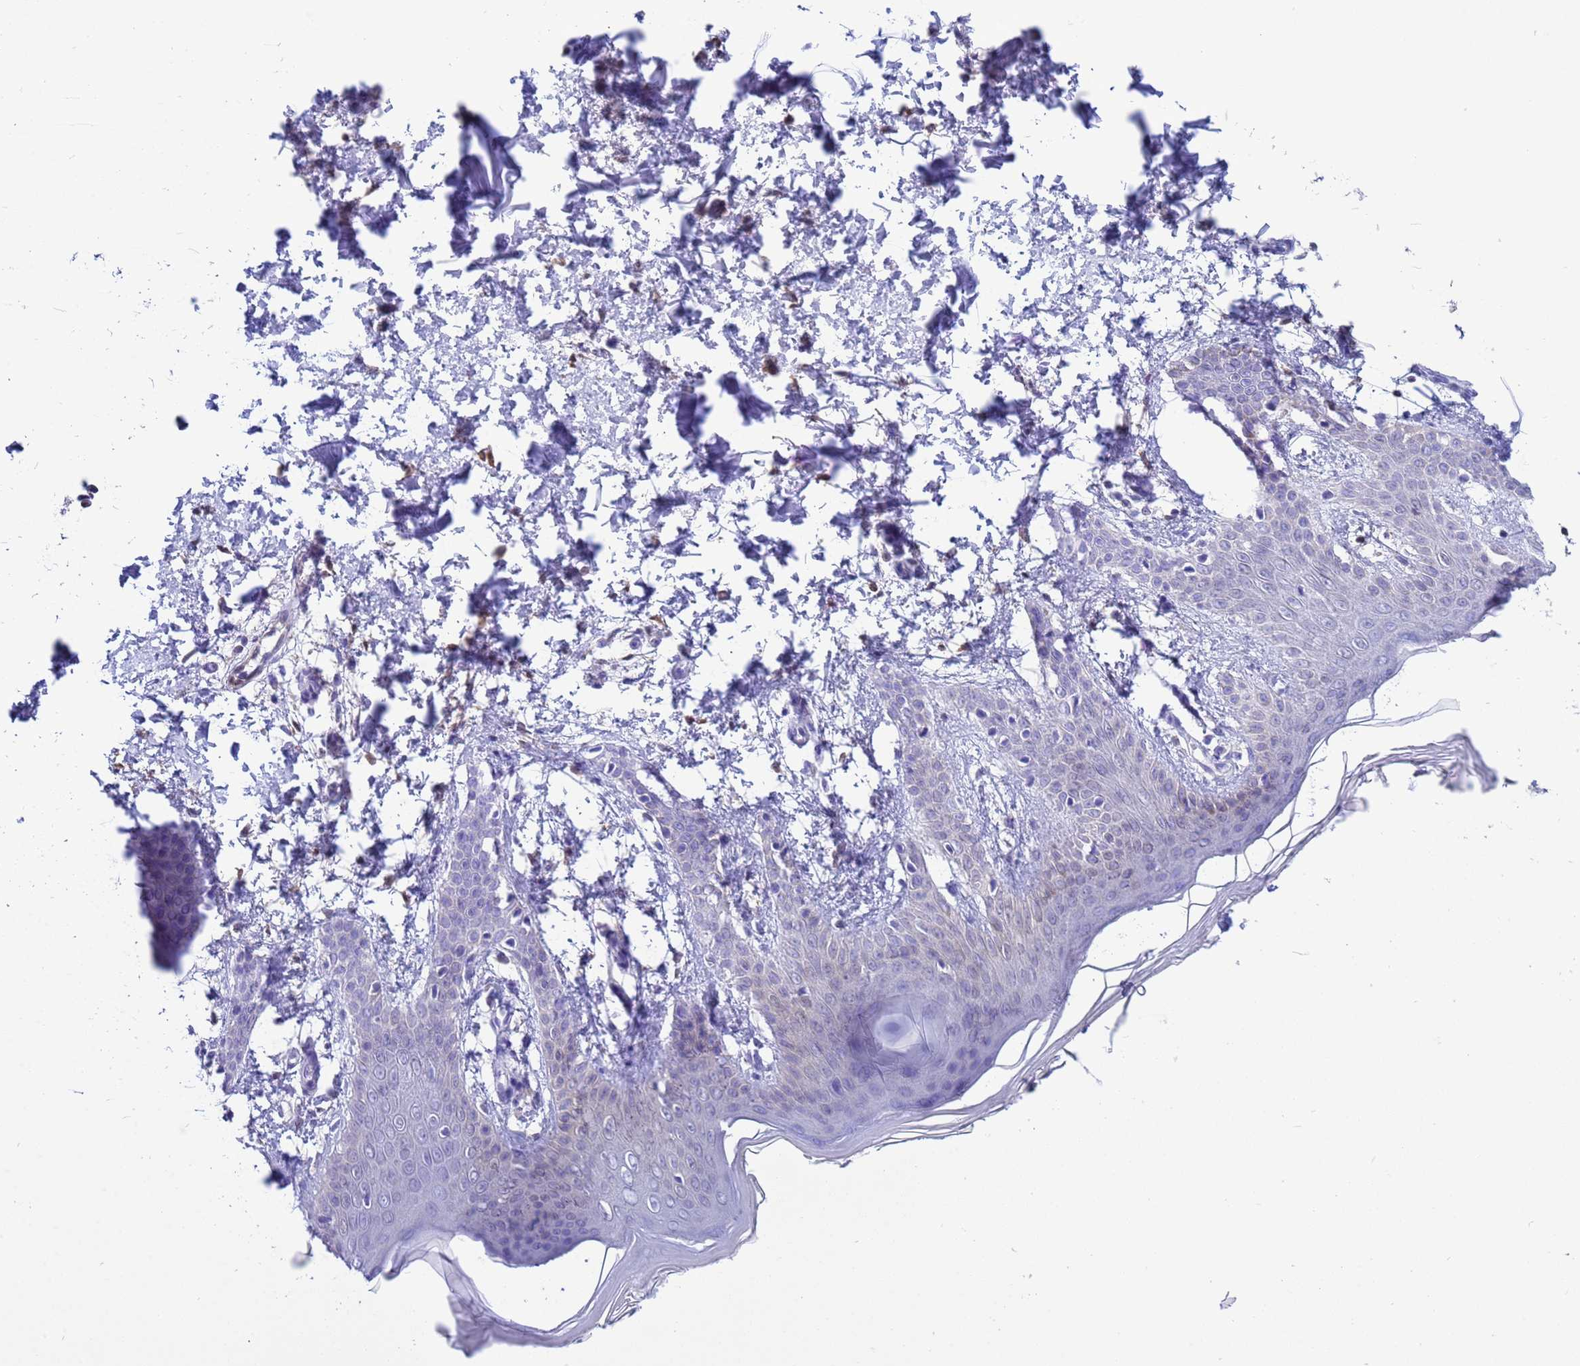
{"staining": {"intensity": "negative", "quantity": "none", "location": "none"}, "tissue": "skin", "cell_type": "Fibroblasts", "image_type": "normal", "snomed": [{"axis": "morphology", "description": "Normal tissue, NOS"}, {"axis": "topography", "description": "Skin"}], "caption": "Immunohistochemistry (IHC) micrograph of benign skin: human skin stained with DAB reveals no significant protein staining in fibroblasts.", "gene": "AKR1C2", "patient": {"sex": "male", "age": 36}}